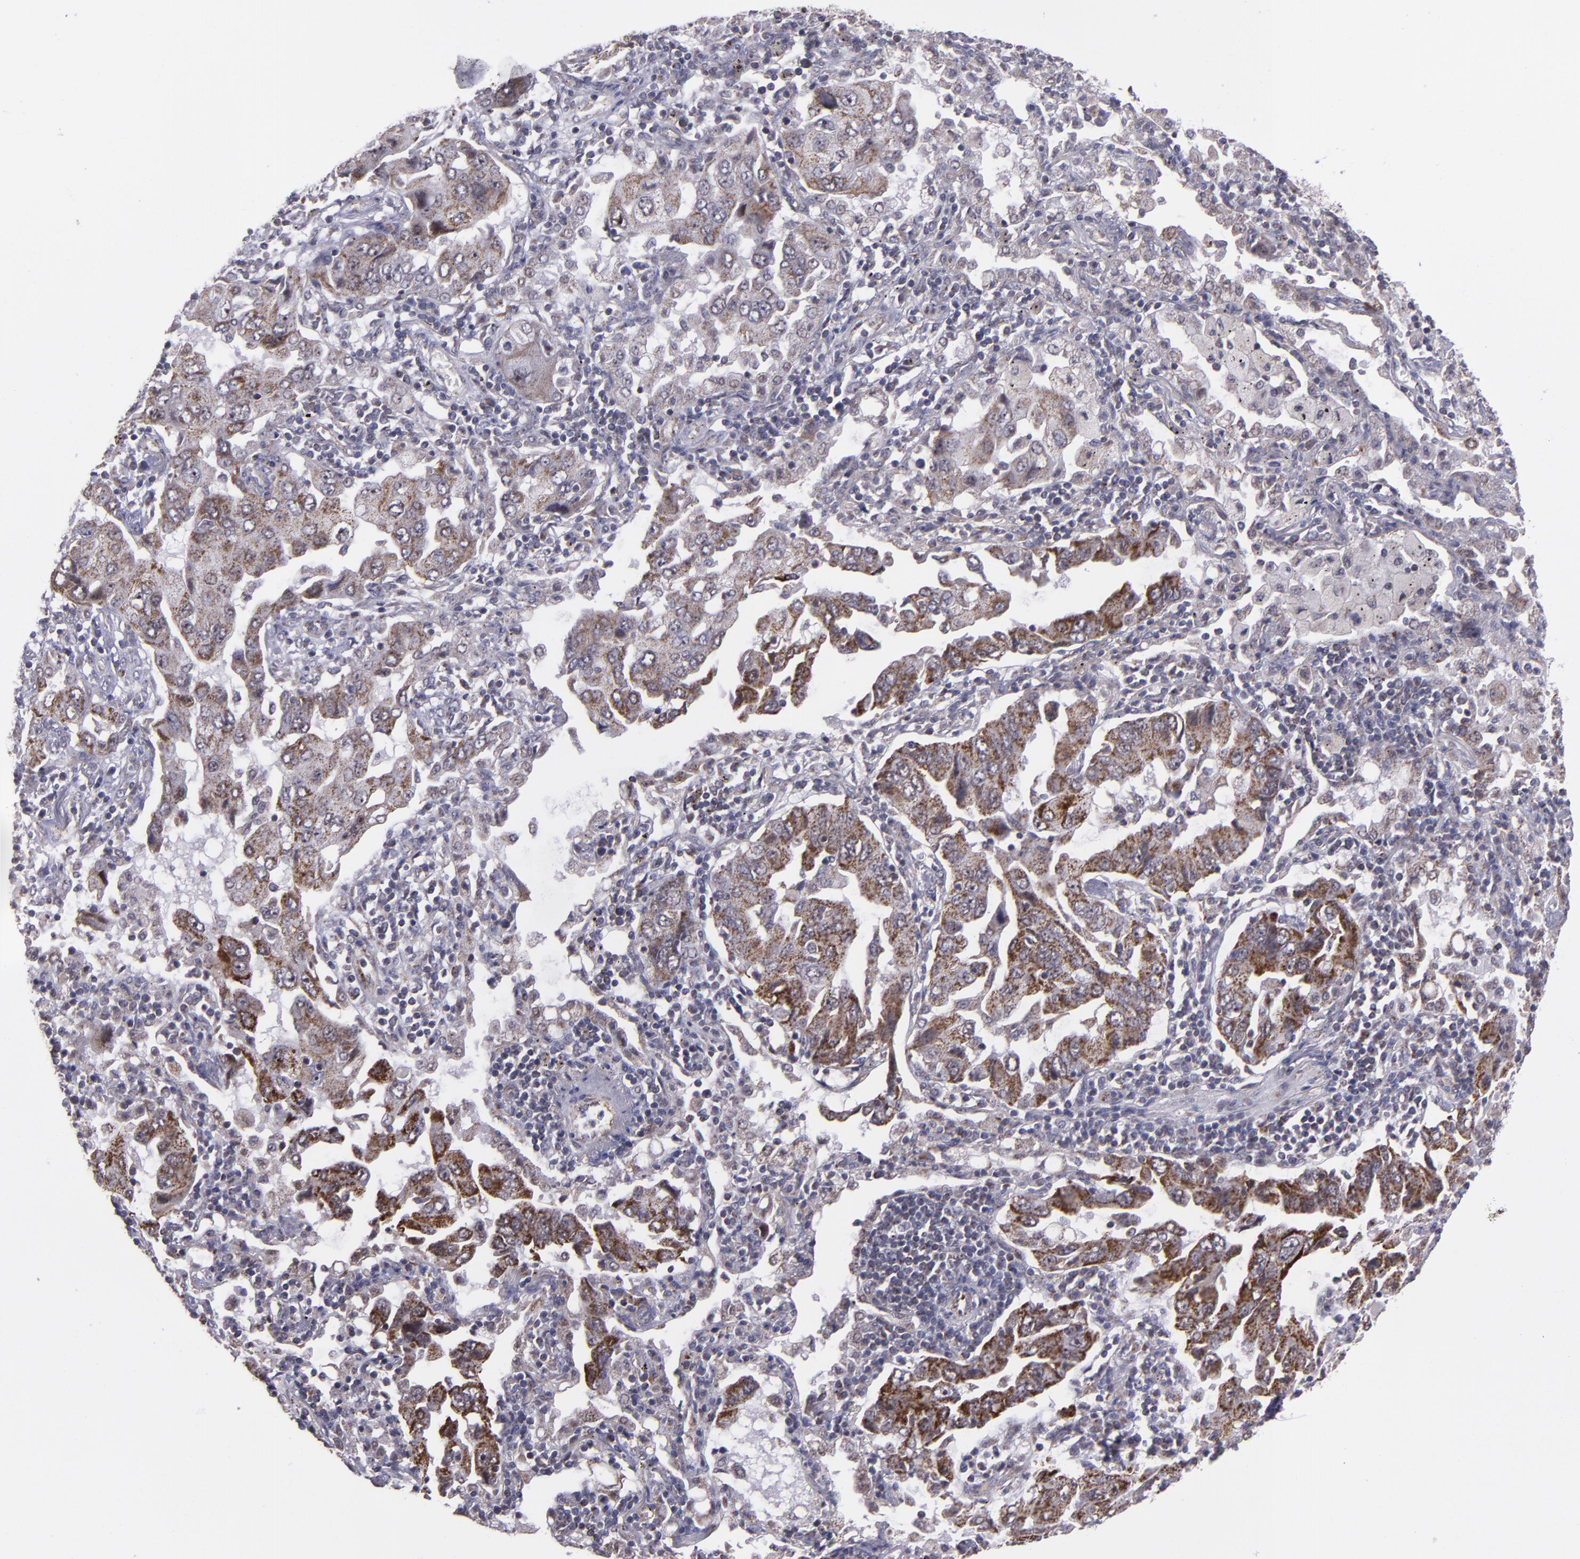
{"staining": {"intensity": "moderate", "quantity": ">75%", "location": "cytoplasmic/membranous"}, "tissue": "lung cancer", "cell_type": "Tumor cells", "image_type": "cancer", "snomed": [{"axis": "morphology", "description": "Adenocarcinoma, NOS"}, {"axis": "topography", "description": "Lung"}], "caption": "Immunohistochemistry (DAB (3,3'-diaminobenzidine)) staining of lung cancer (adenocarcinoma) reveals moderate cytoplasmic/membranous protein positivity in about >75% of tumor cells.", "gene": "LONP1", "patient": {"sex": "female", "age": 65}}